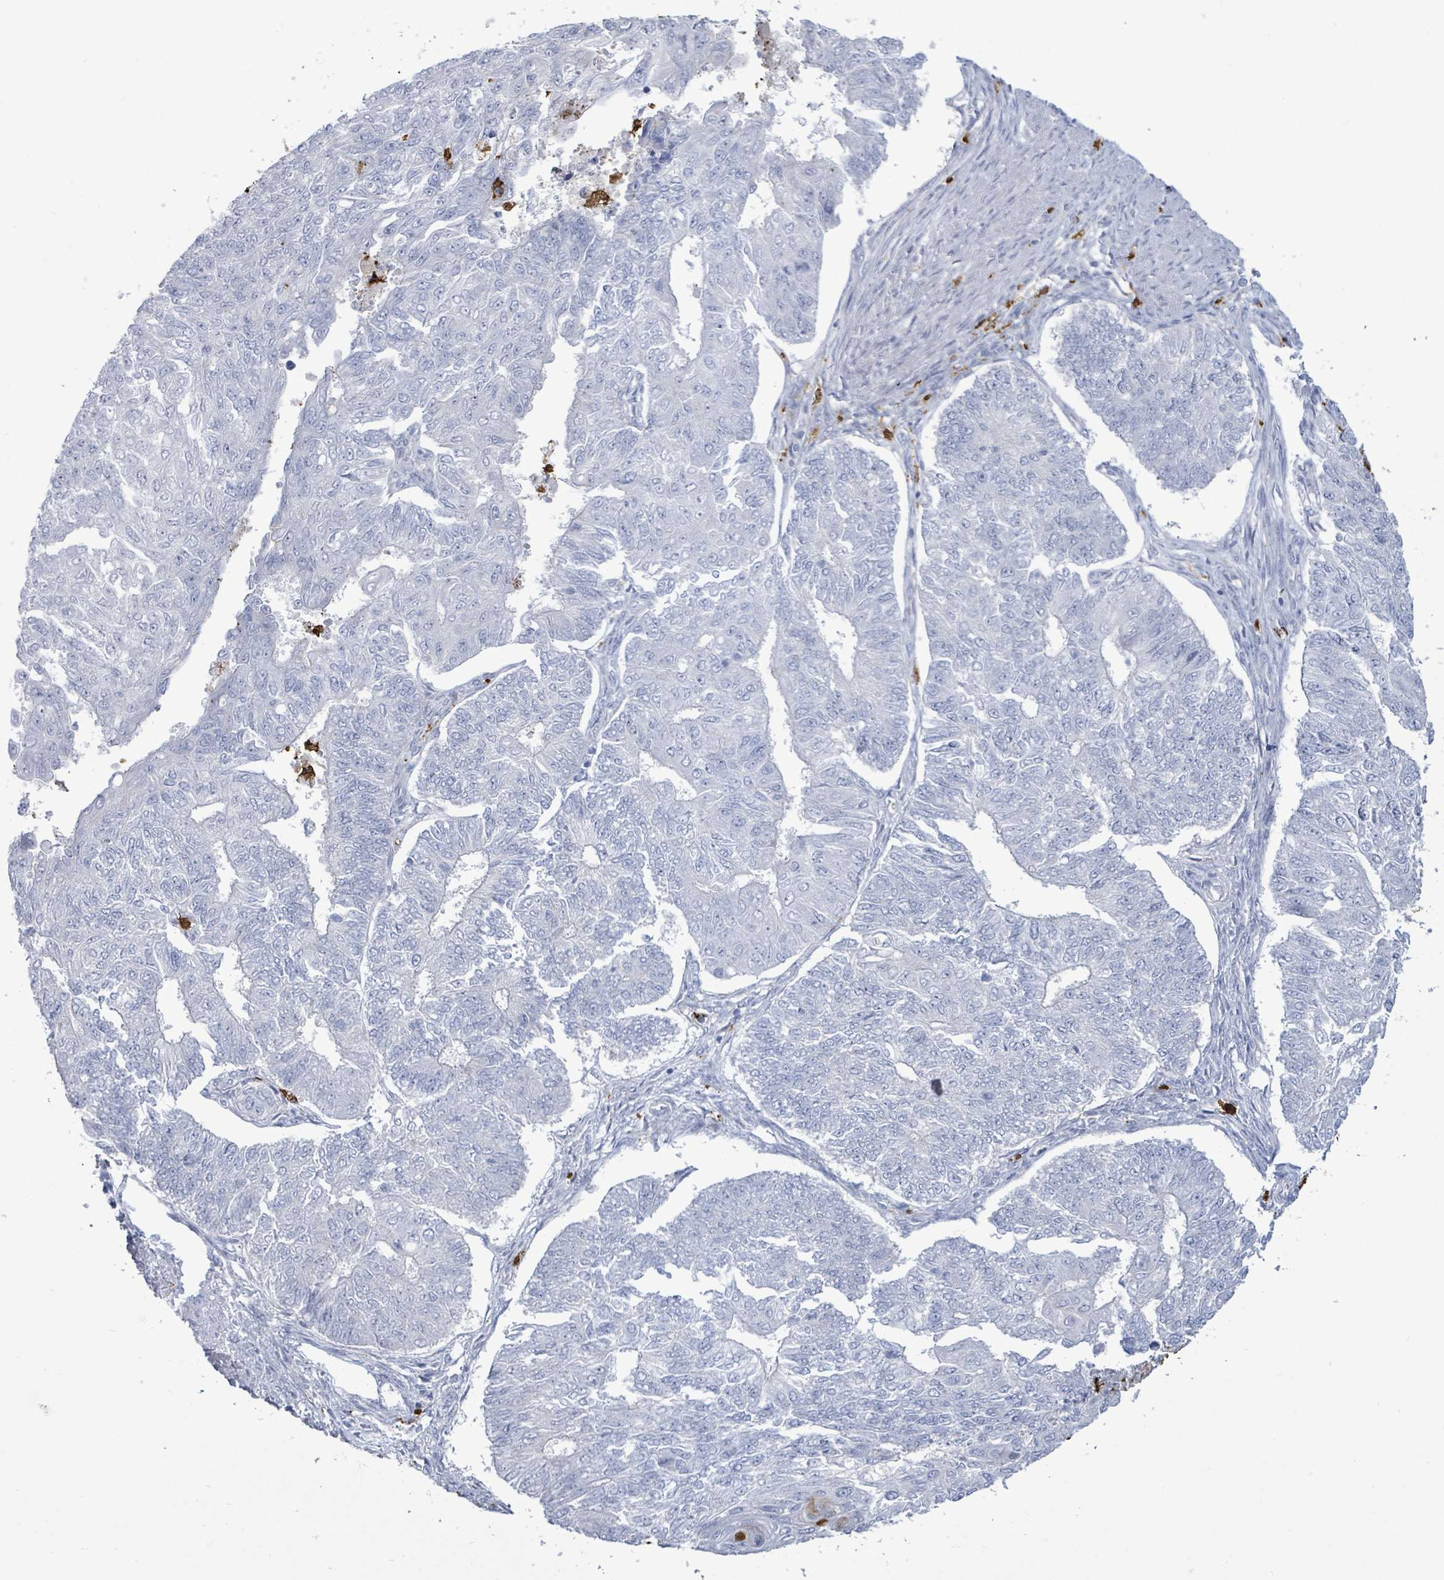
{"staining": {"intensity": "negative", "quantity": "none", "location": "none"}, "tissue": "endometrial cancer", "cell_type": "Tumor cells", "image_type": "cancer", "snomed": [{"axis": "morphology", "description": "Adenocarcinoma, NOS"}, {"axis": "topography", "description": "Endometrium"}], "caption": "High power microscopy image of an immunohistochemistry histopathology image of endometrial cancer, revealing no significant positivity in tumor cells.", "gene": "FAM210A", "patient": {"sex": "female", "age": 32}}